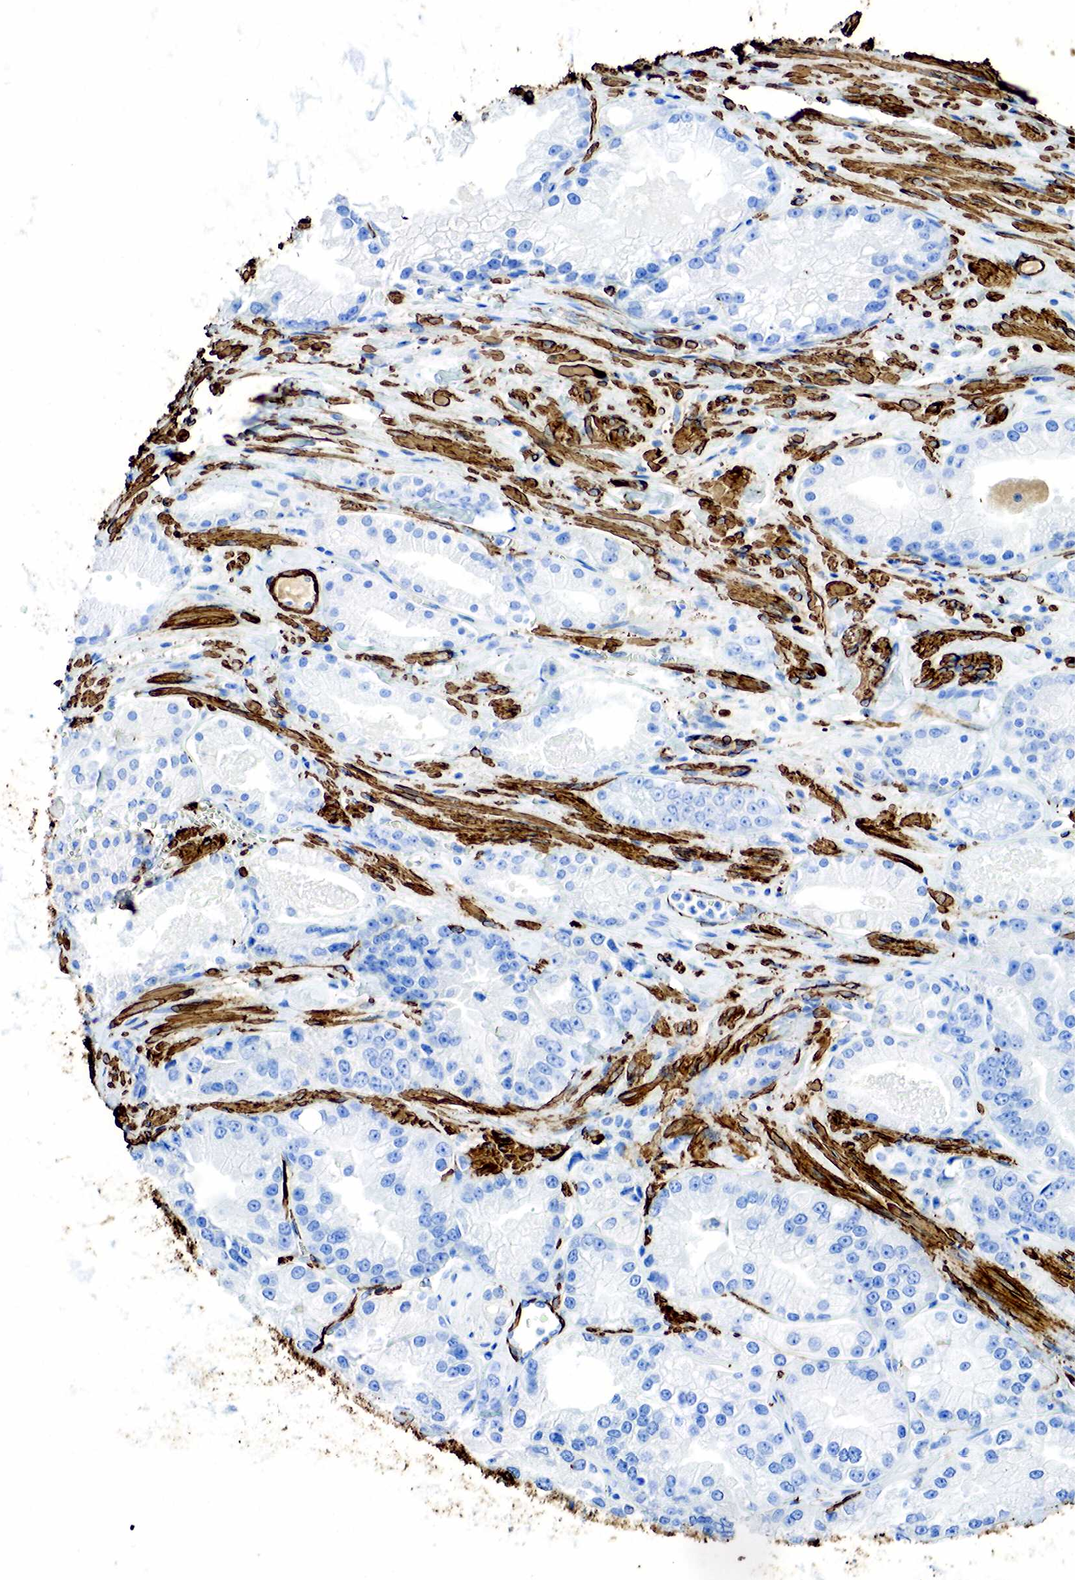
{"staining": {"intensity": "negative", "quantity": "none", "location": "none"}, "tissue": "prostate cancer", "cell_type": "Tumor cells", "image_type": "cancer", "snomed": [{"axis": "morphology", "description": "Adenocarcinoma, Medium grade"}, {"axis": "topography", "description": "Prostate"}], "caption": "A micrograph of prostate cancer stained for a protein shows no brown staining in tumor cells.", "gene": "ACTA1", "patient": {"sex": "male", "age": 72}}